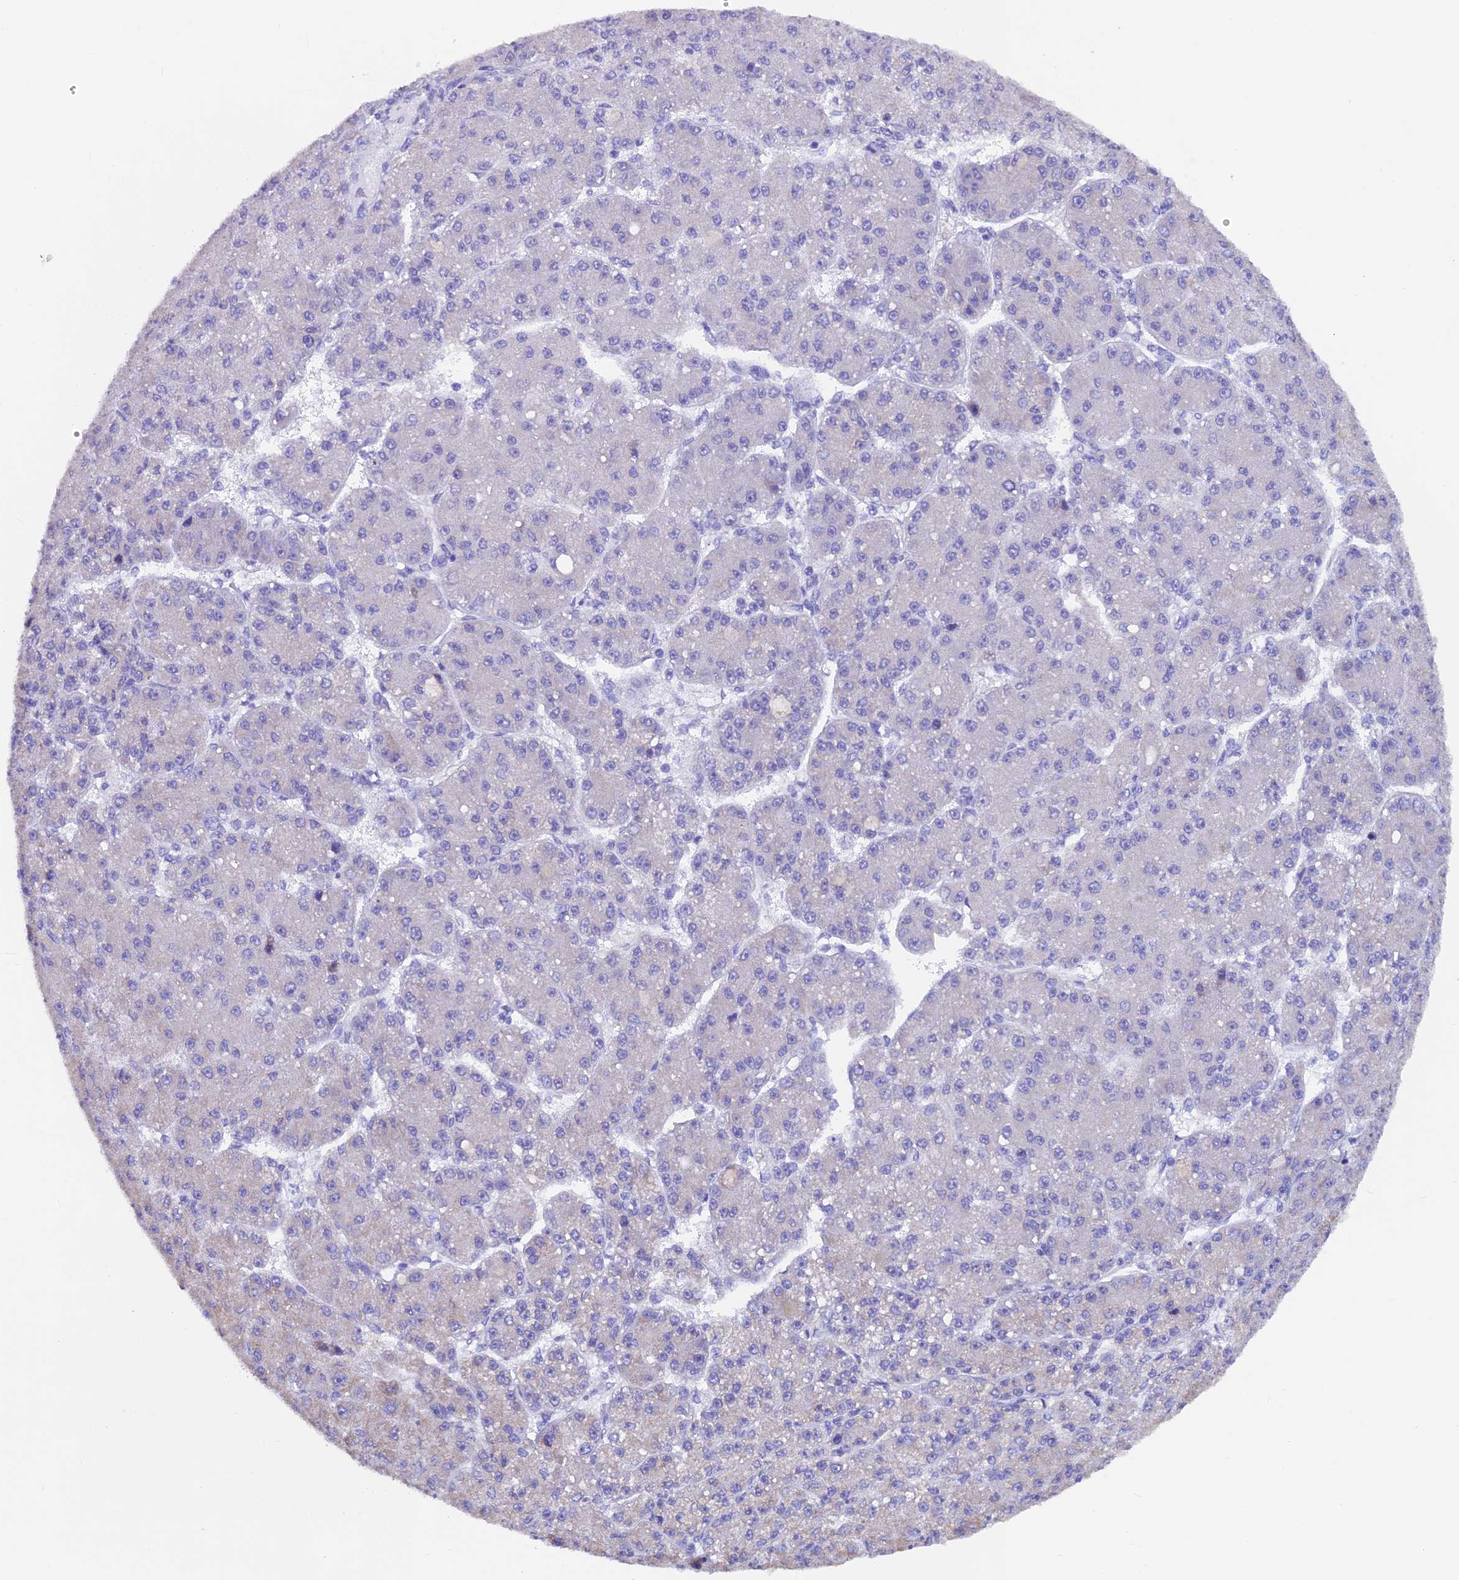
{"staining": {"intensity": "negative", "quantity": "none", "location": "none"}, "tissue": "liver cancer", "cell_type": "Tumor cells", "image_type": "cancer", "snomed": [{"axis": "morphology", "description": "Carcinoma, Hepatocellular, NOS"}, {"axis": "topography", "description": "Liver"}], "caption": "Immunohistochemistry (IHC) photomicrograph of neoplastic tissue: hepatocellular carcinoma (liver) stained with DAB (3,3'-diaminobenzidine) displays no significant protein staining in tumor cells.", "gene": "SLC8B1", "patient": {"sex": "male", "age": 67}}